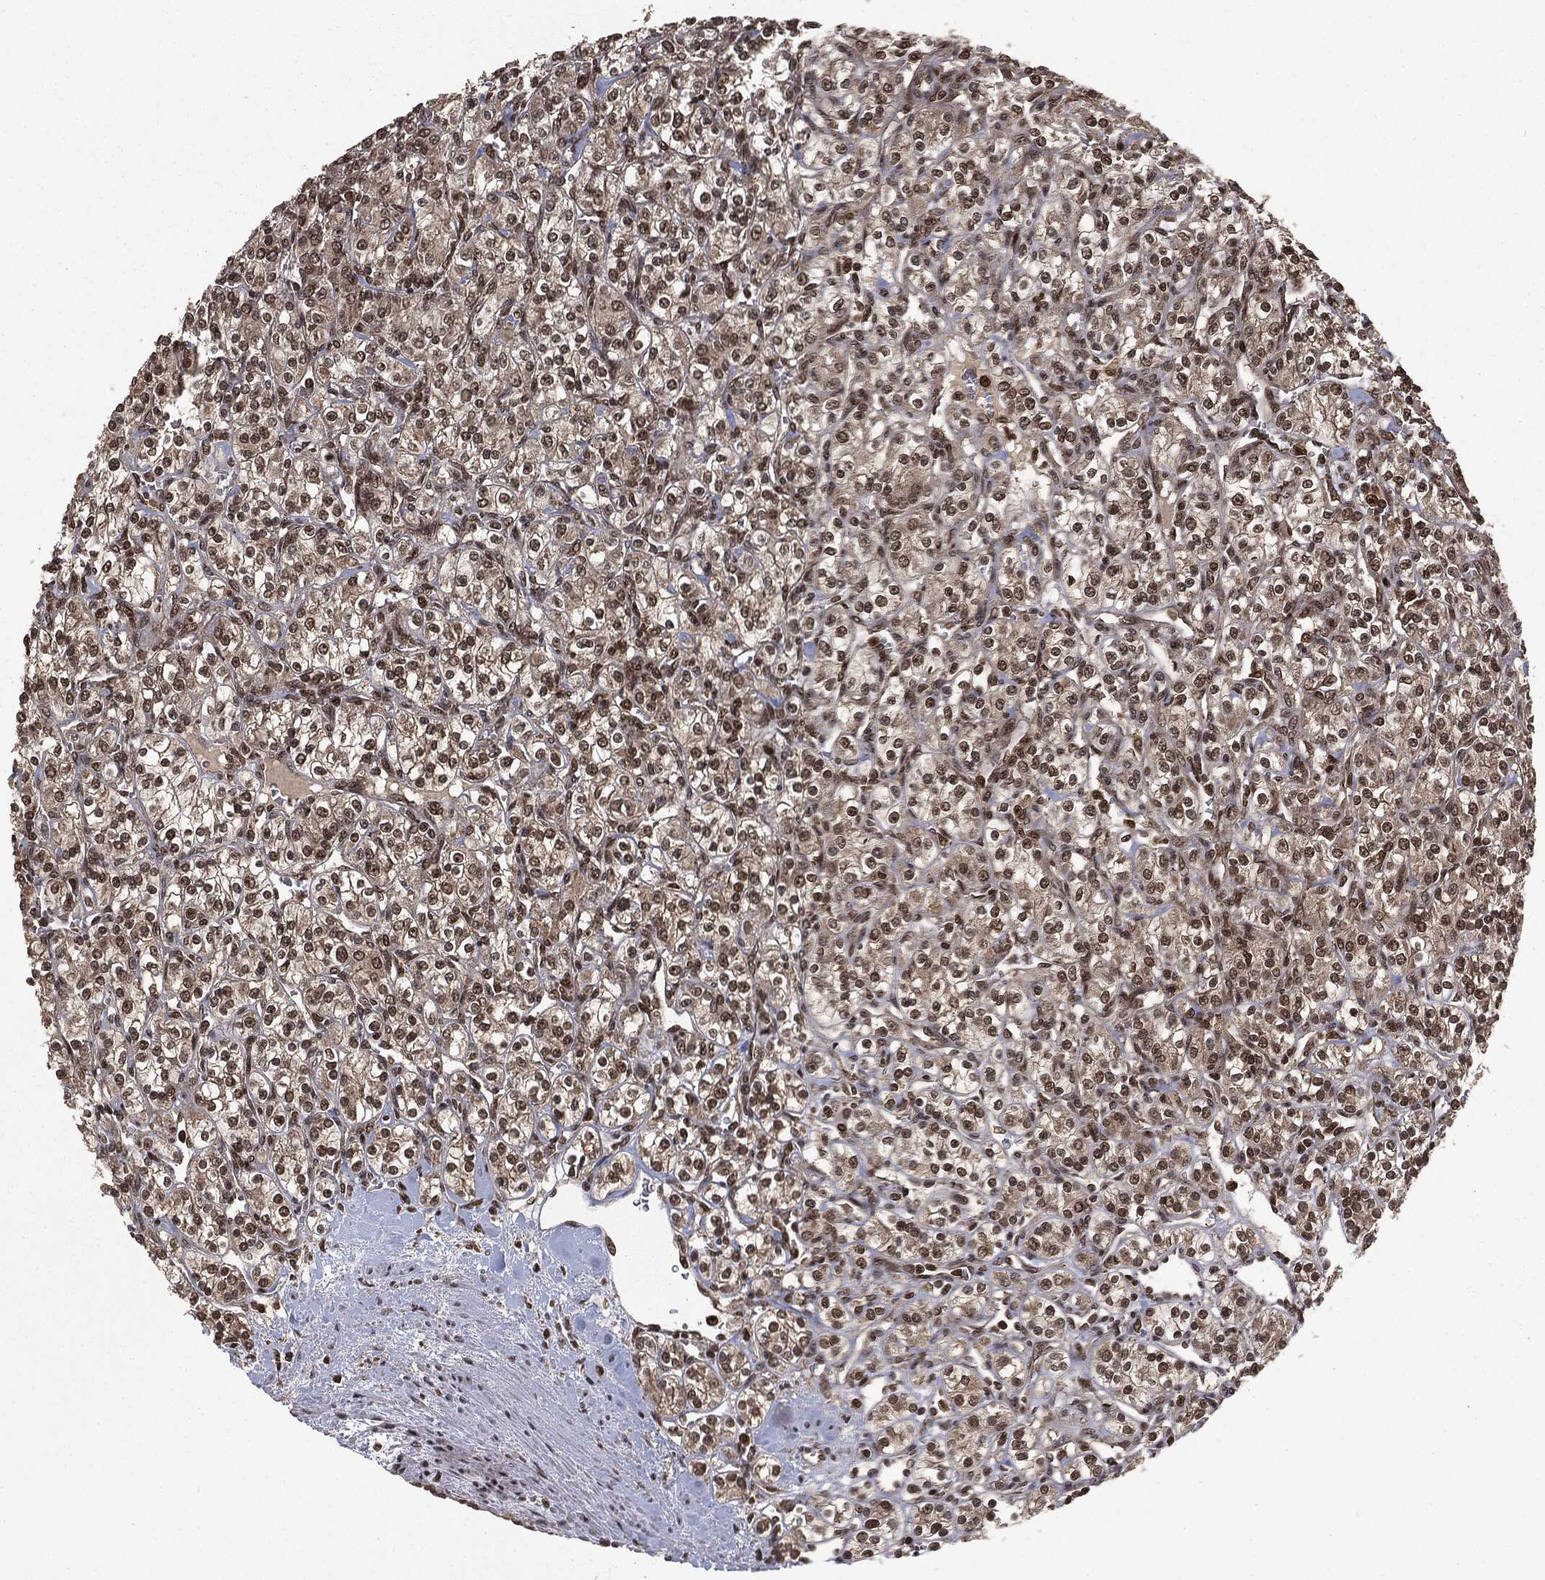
{"staining": {"intensity": "moderate", "quantity": "<25%", "location": "cytoplasmic/membranous"}, "tissue": "renal cancer", "cell_type": "Tumor cells", "image_type": "cancer", "snomed": [{"axis": "morphology", "description": "Adenocarcinoma, NOS"}, {"axis": "topography", "description": "Kidney"}], "caption": "Protein staining by immunohistochemistry (IHC) shows moderate cytoplasmic/membranous positivity in approximately <25% of tumor cells in adenocarcinoma (renal). (brown staining indicates protein expression, while blue staining denotes nuclei).", "gene": "CTDP1", "patient": {"sex": "male", "age": 77}}